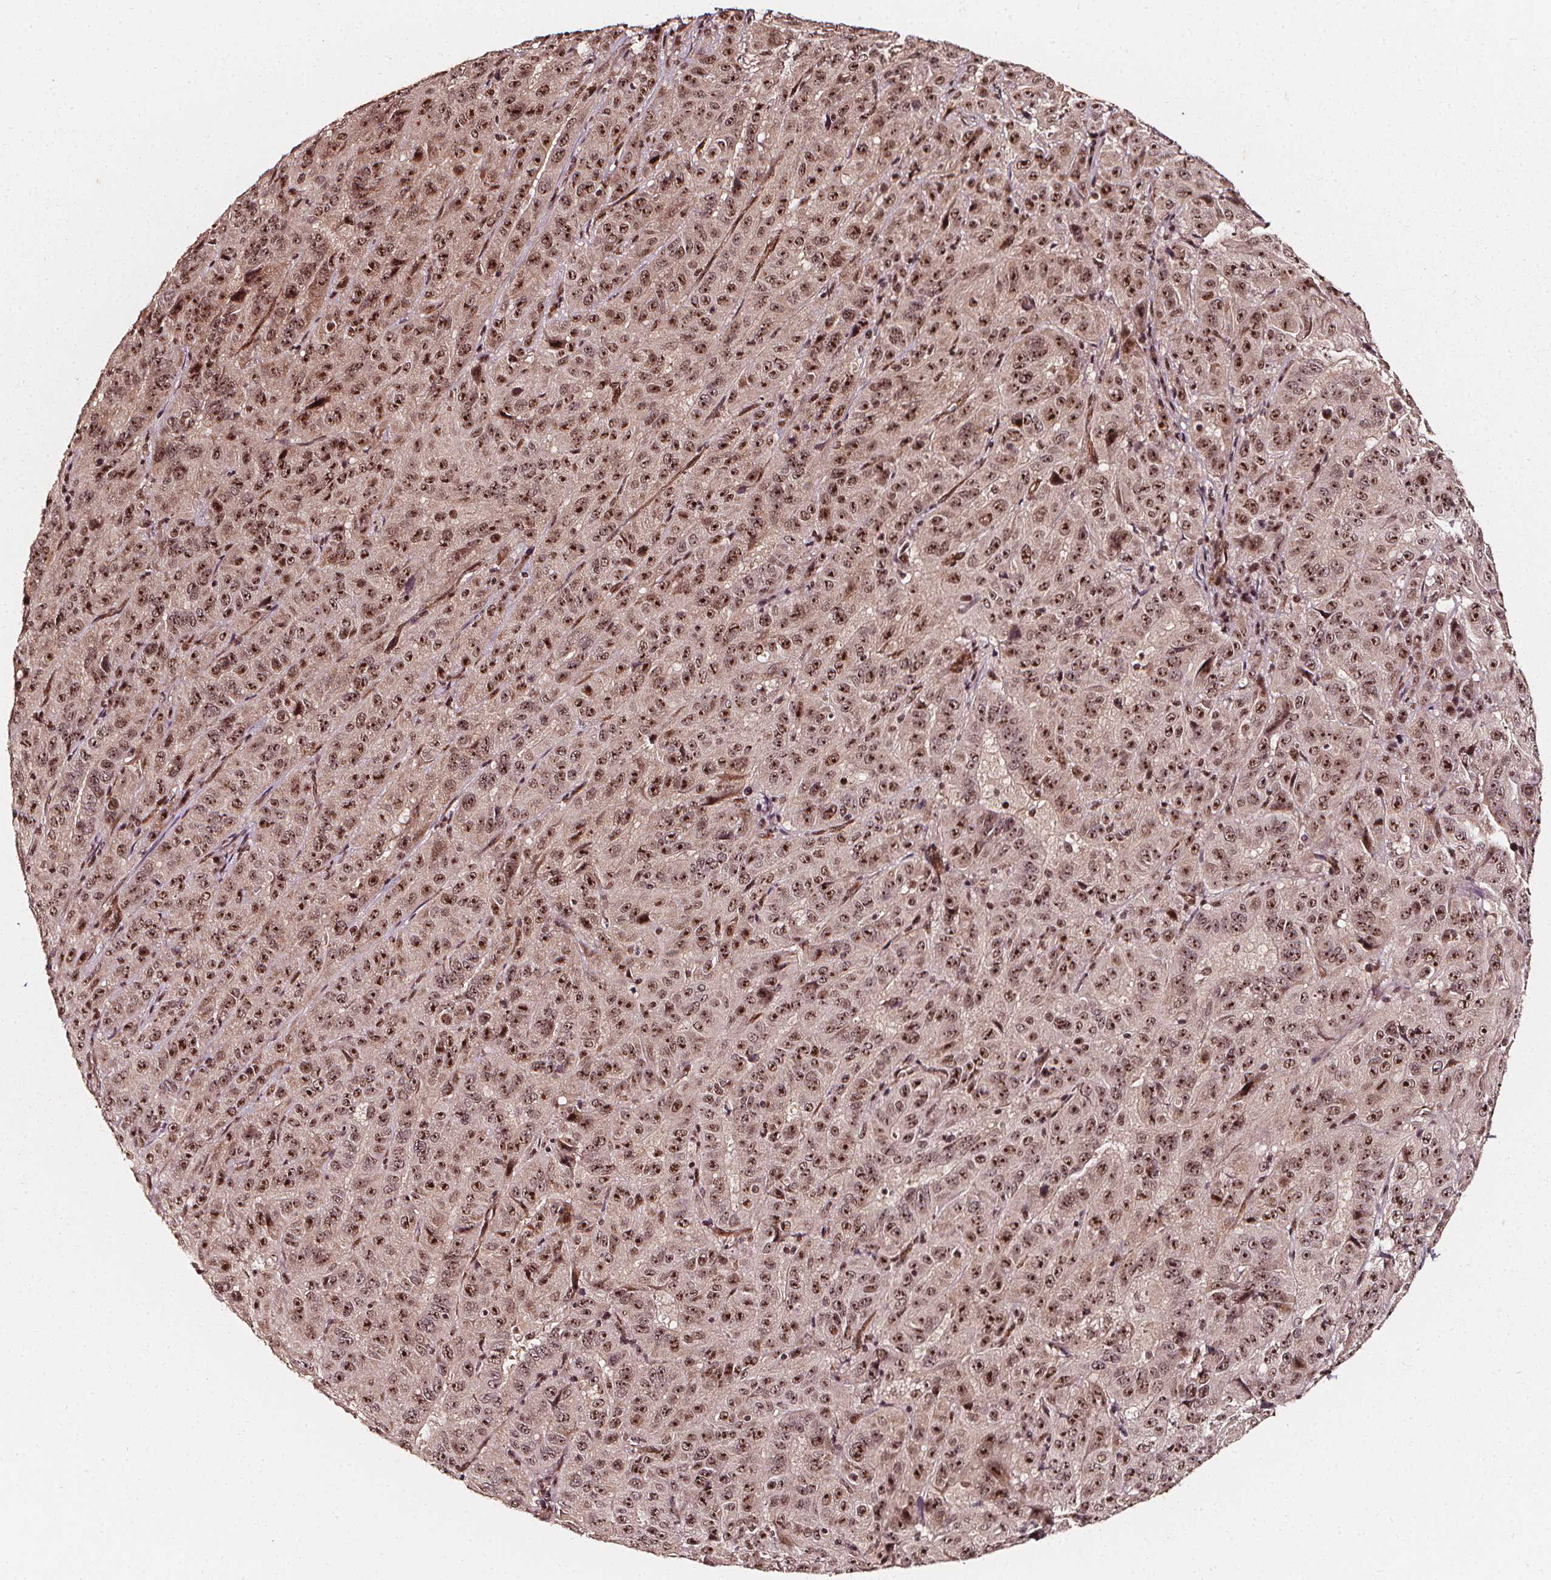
{"staining": {"intensity": "moderate", "quantity": ">75%", "location": "nuclear"}, "tissue": "pancreatic cancer", "cell_type": "Tumor cells", "image_type": "cancer", "snomed": [{"axis": "morphology", "description": "Adenocarcinoma, NOS"}, {"axis": "topography", "description": "Pancreas"}], "caption": "Brown immunohistochemical staining in human pancreatic cancer (adenocarcinoma) demonstrates moderate nuclear staining in approximately >75% of tumor cells.", "gene": "EXOSC9", "patient": {"sex": "male", "age": 63}}